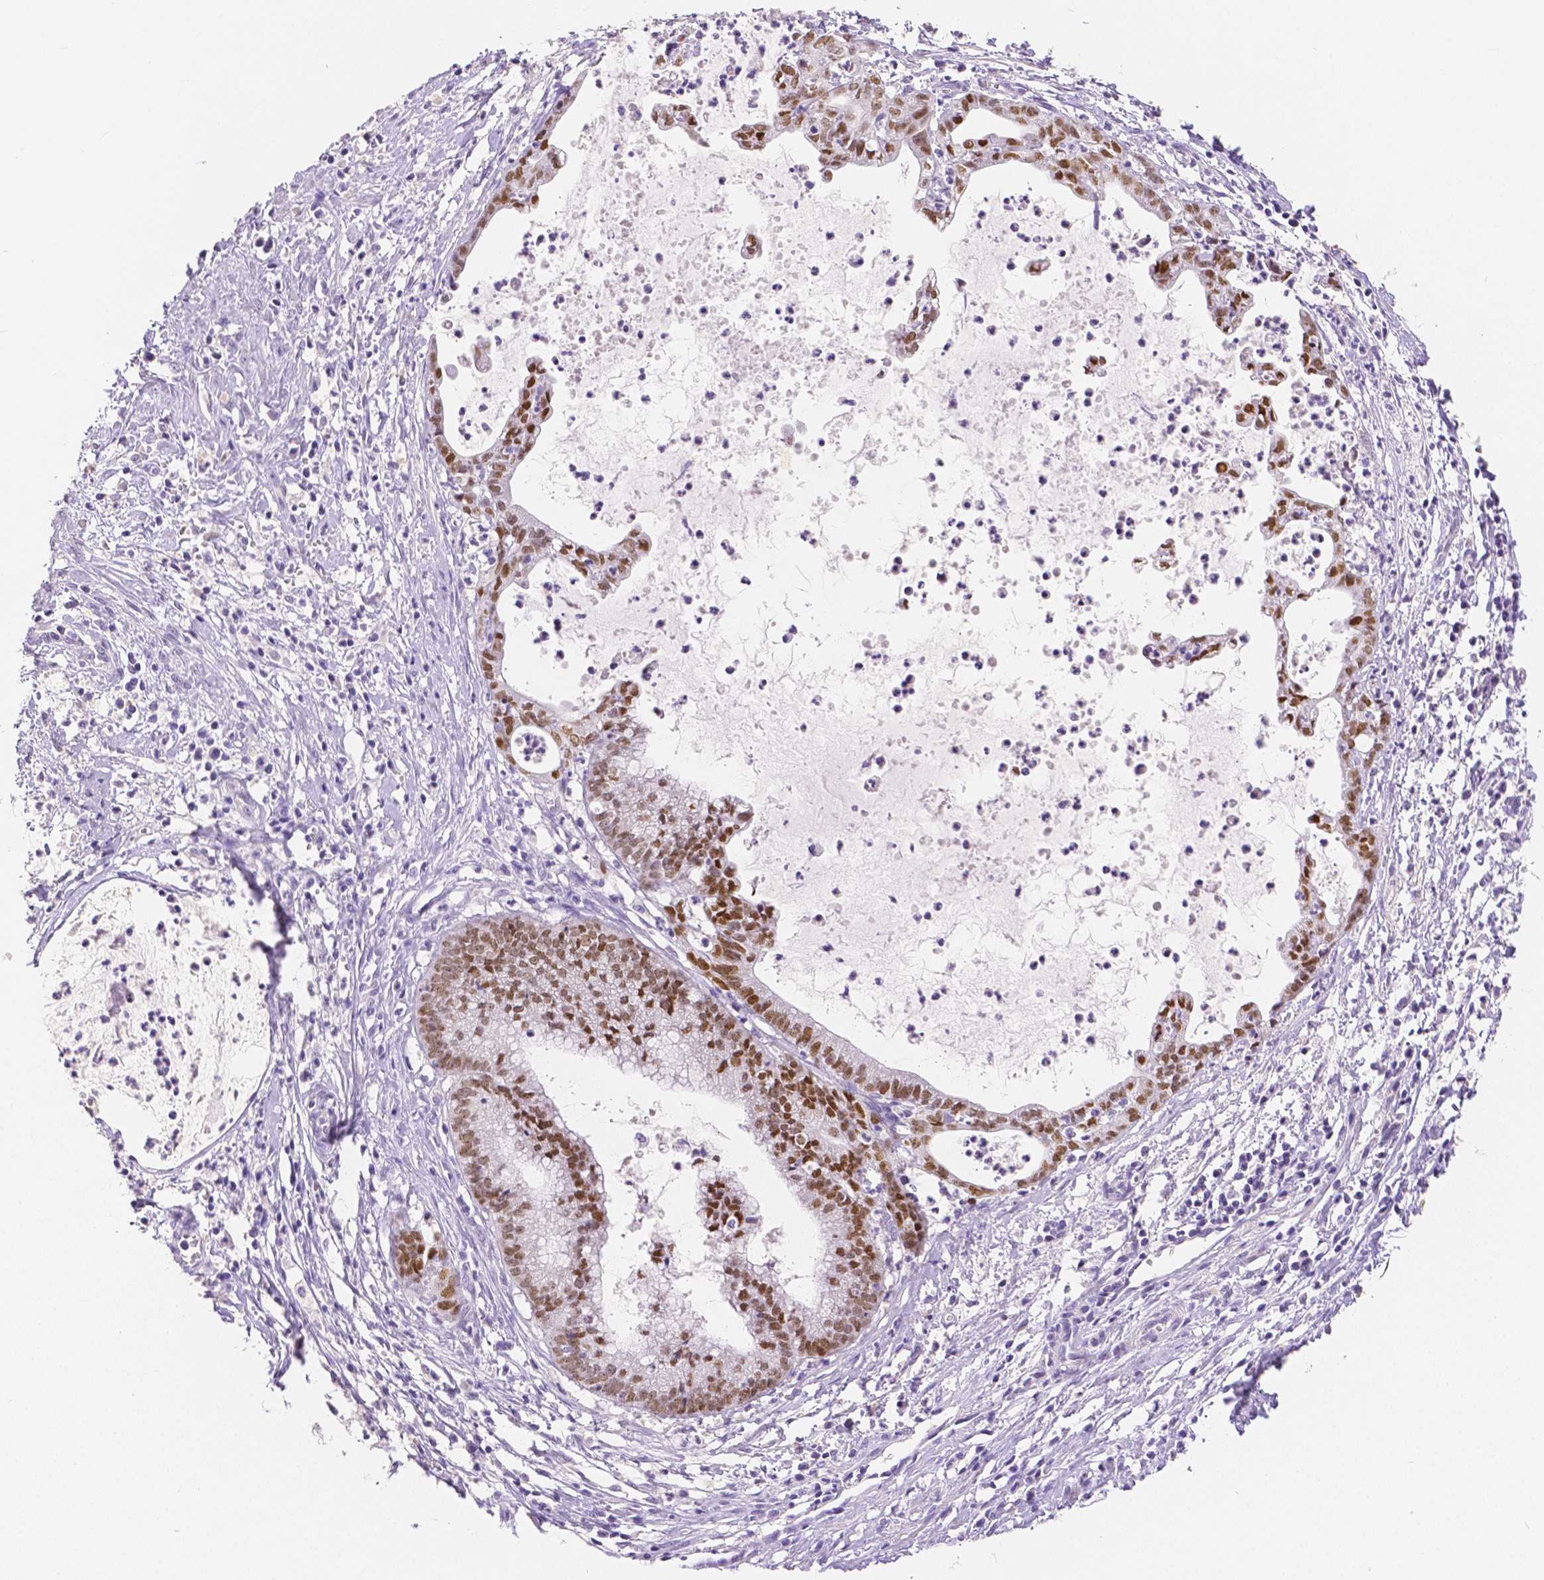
{"staining": {"intensity": "moderate", "quantity": ">75%", "location": "nuclear"}, "tissue": "cervical cancer", "cell_type": "Tumor cells", "image_type": "cancer", "snomed": [{"axis": "morphology", "description": "Normal tissue, NOS"}, {"axis": "morphology", "description": "Adenocarcinoma, NOS"}, {"axis": "topography", "description": "Cervix"}], "caption": "Cervical cancer (adenocarcinoma) stained with a brown dye exhibits moderate nuclear positive positivity in approximately >75% of tumor cells.", "gene": "HNF1B", "patient": {"sex": "female", "age": 38}}